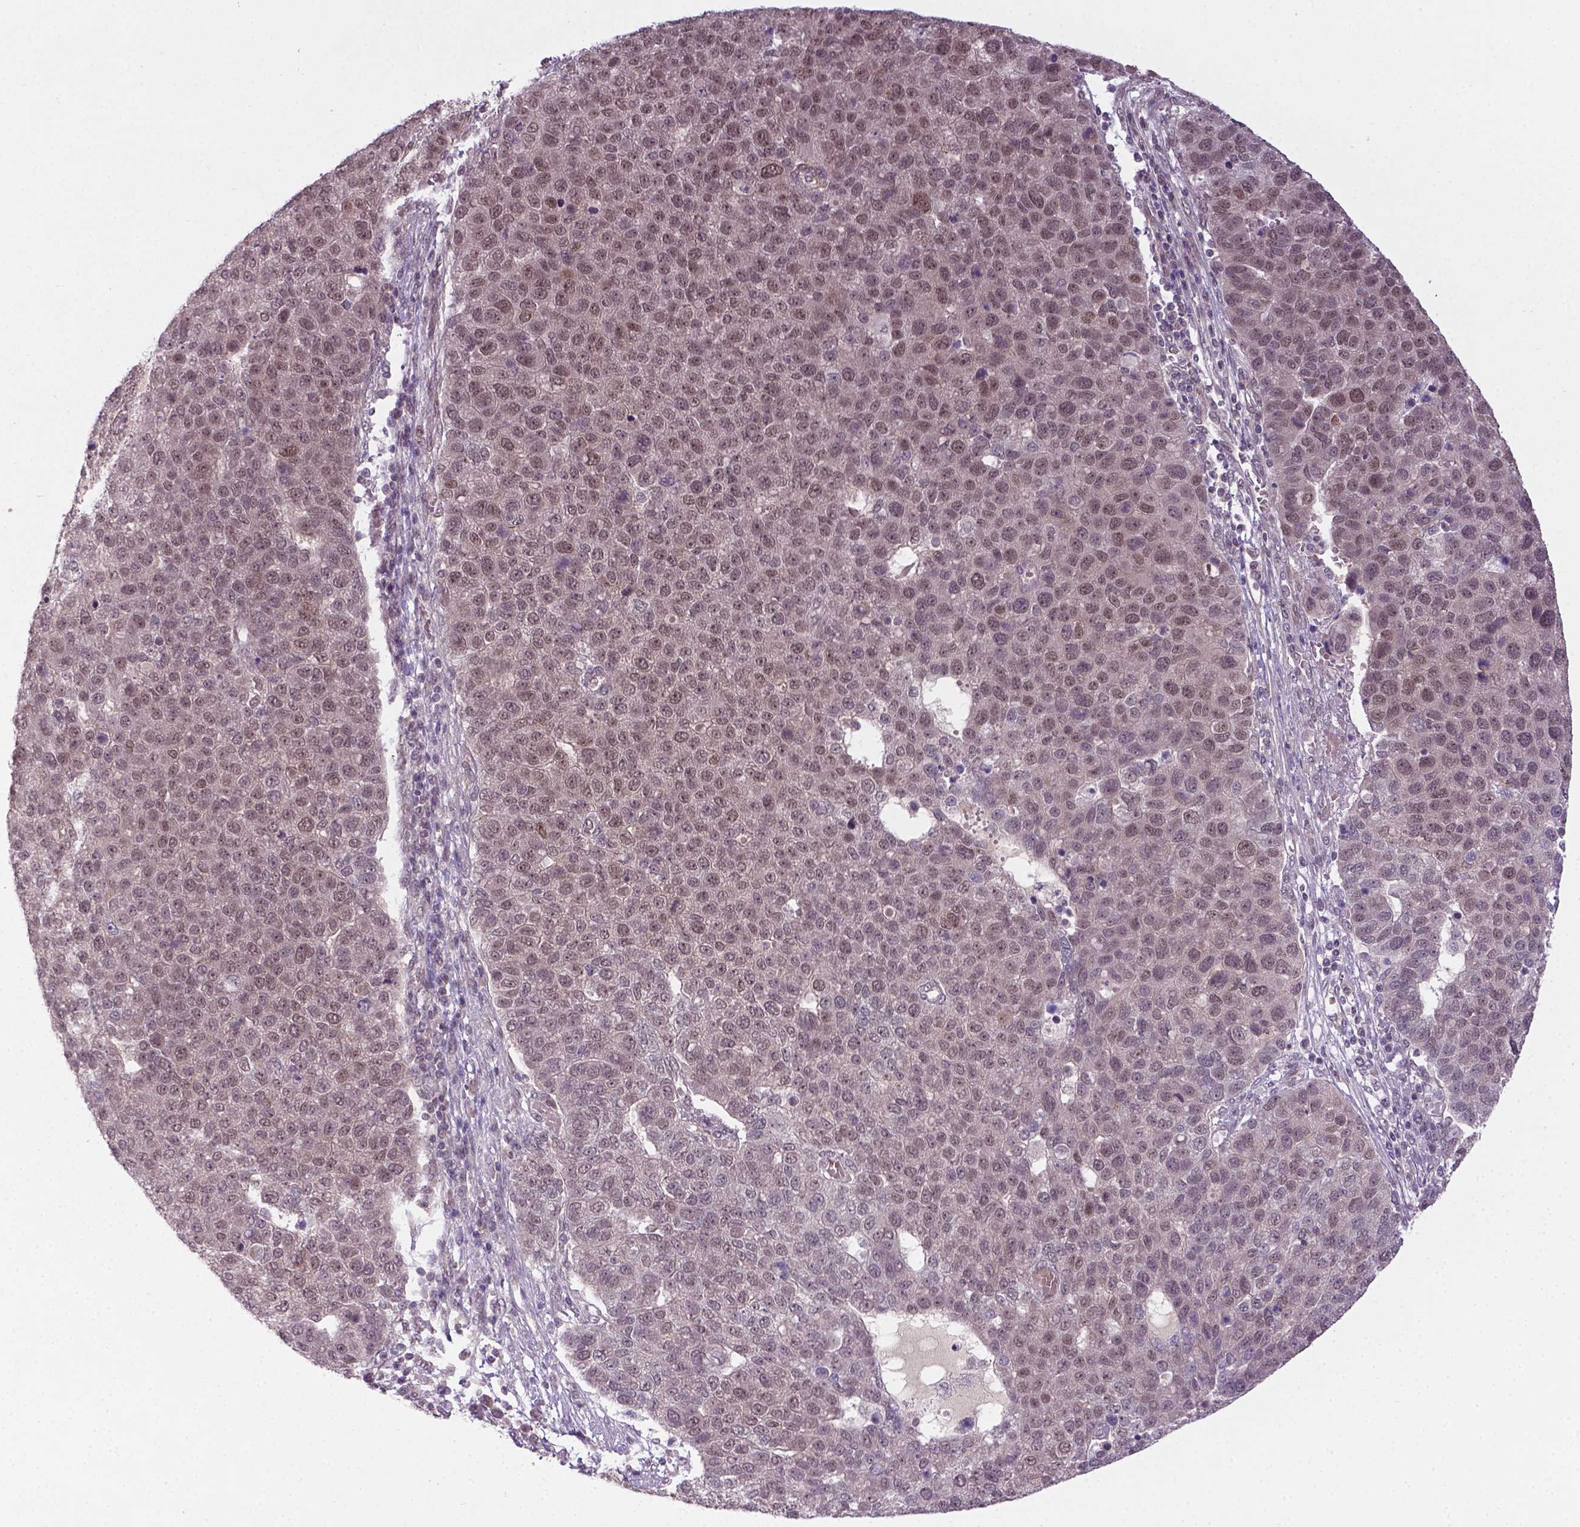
{"staining": {"intensity": "weak", "quantity": ">75%", "location": "nuclear"}, "tissue": "pancreatic cancer", "cell_type": "Tumor cells", "image_type": "cancer", "snomed": [{"axis": "morphology", "description": "Adenocarcinoma, NOS"}, {"axis": "topography", "description": "Pancreas"}], "caption": "Immunohistochemistry (DAB) staining of pancreatic cancer displays weak nuclear protein staining in approximately >75% of tumor cells.", "gene": "ANKRD54", "patient": {"sex": "female", "age": 61}}